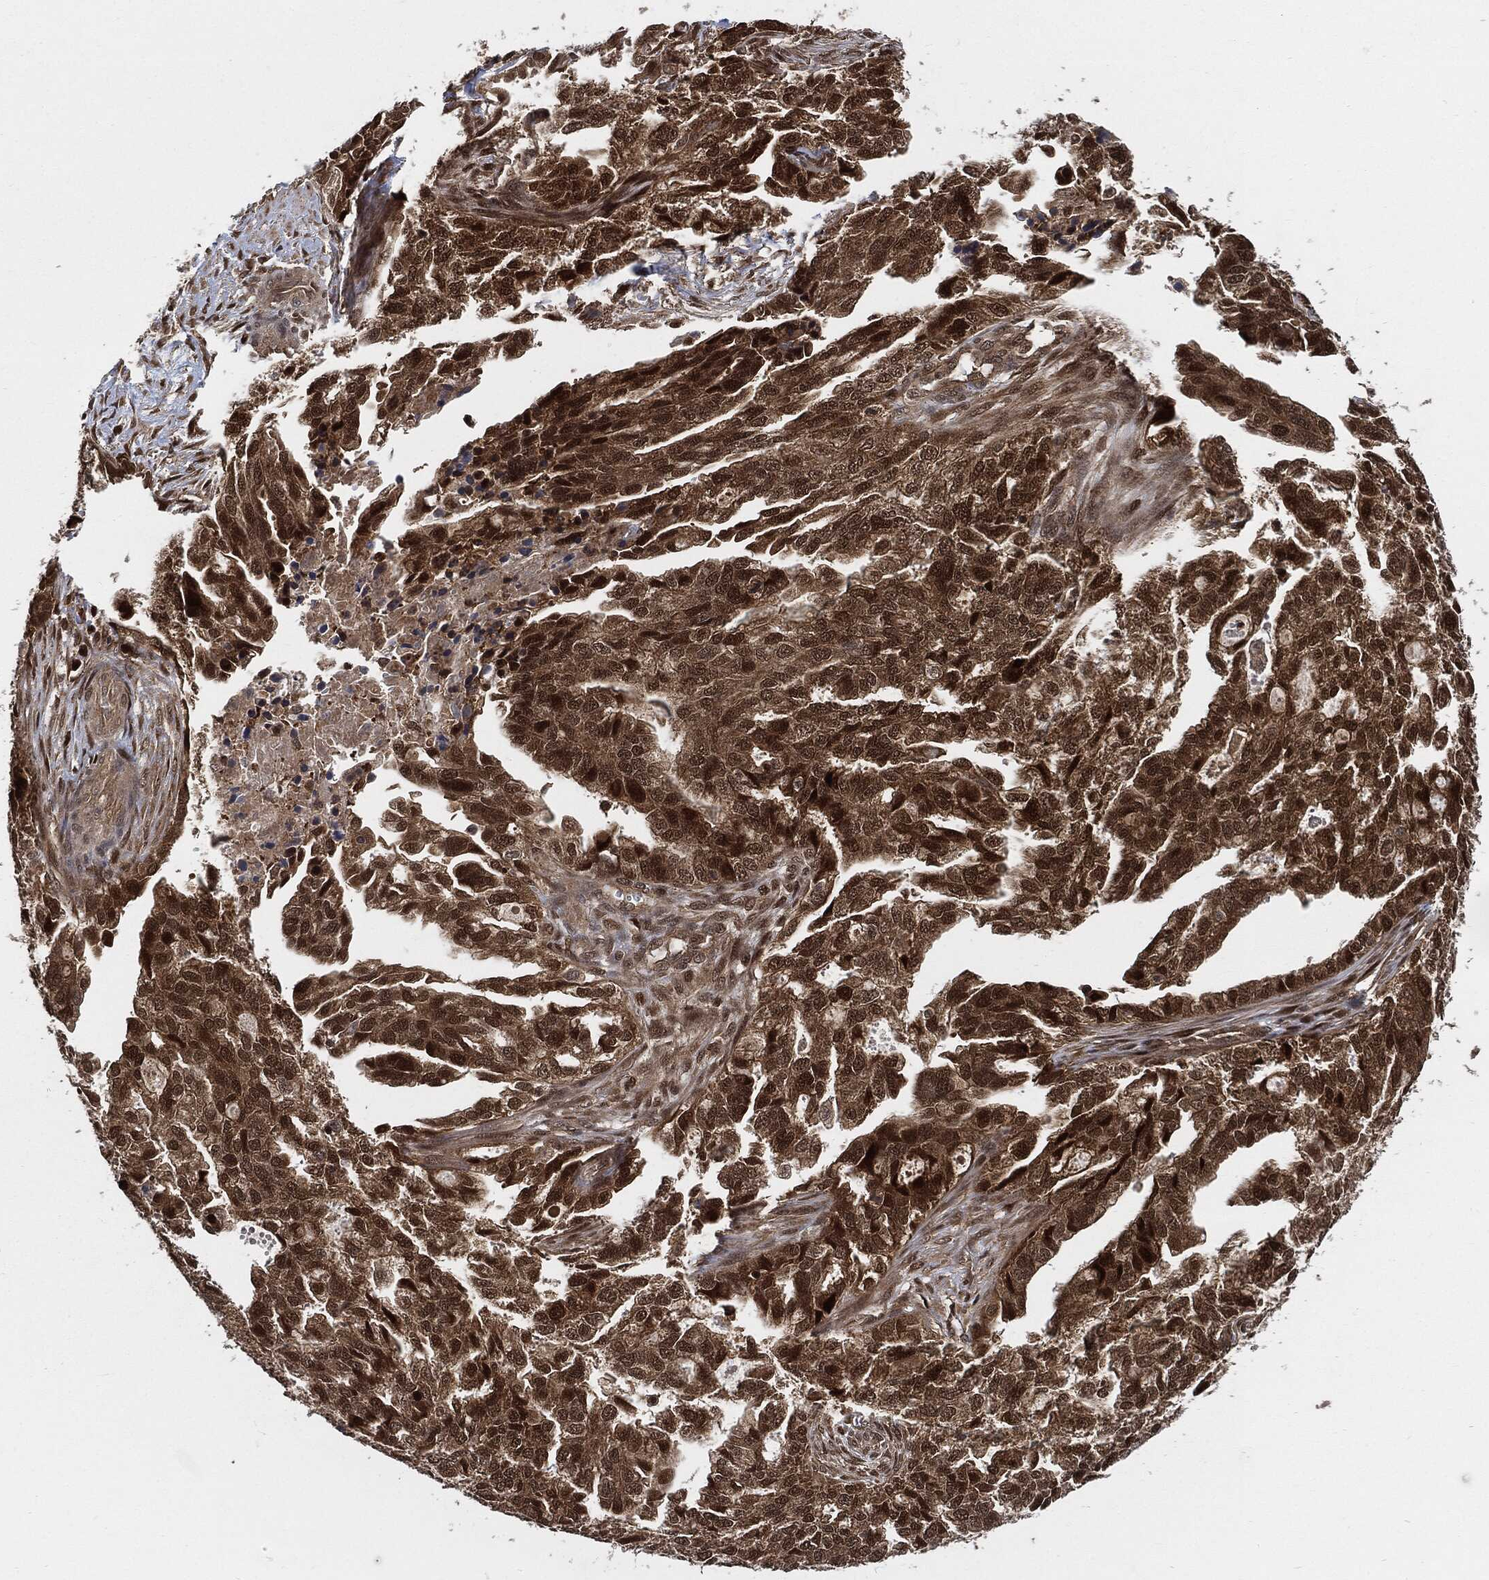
{"staining": {"intensity": "moderate", "quantity": ">75%", "location": "cytoplasmic/membranous,nuclear"}, "tissue": "ovarian cancer", "cell_type": "Tumor cells", "image_type": "cancer", "snomed": [{"axis": "morphology", "description": "Cystadenocarcinoma, serous, NOS"}, {"axis": "topography", "description": "Ovary"}], "caption": "IHC photomicrograph of neoplastic tissue: ovarian cancer (serous cystadenocarcinoma) stained using immunohistochemistry shows medium levels of moderate protein expression localized specifically in the cytoplasmic/membranous and nuclear of tumor cells, appearing as a cytoplasmic/membranous and nuclear brown color.", "gene": "CUTA", "patient": {"sex": "female", "age": 51}}